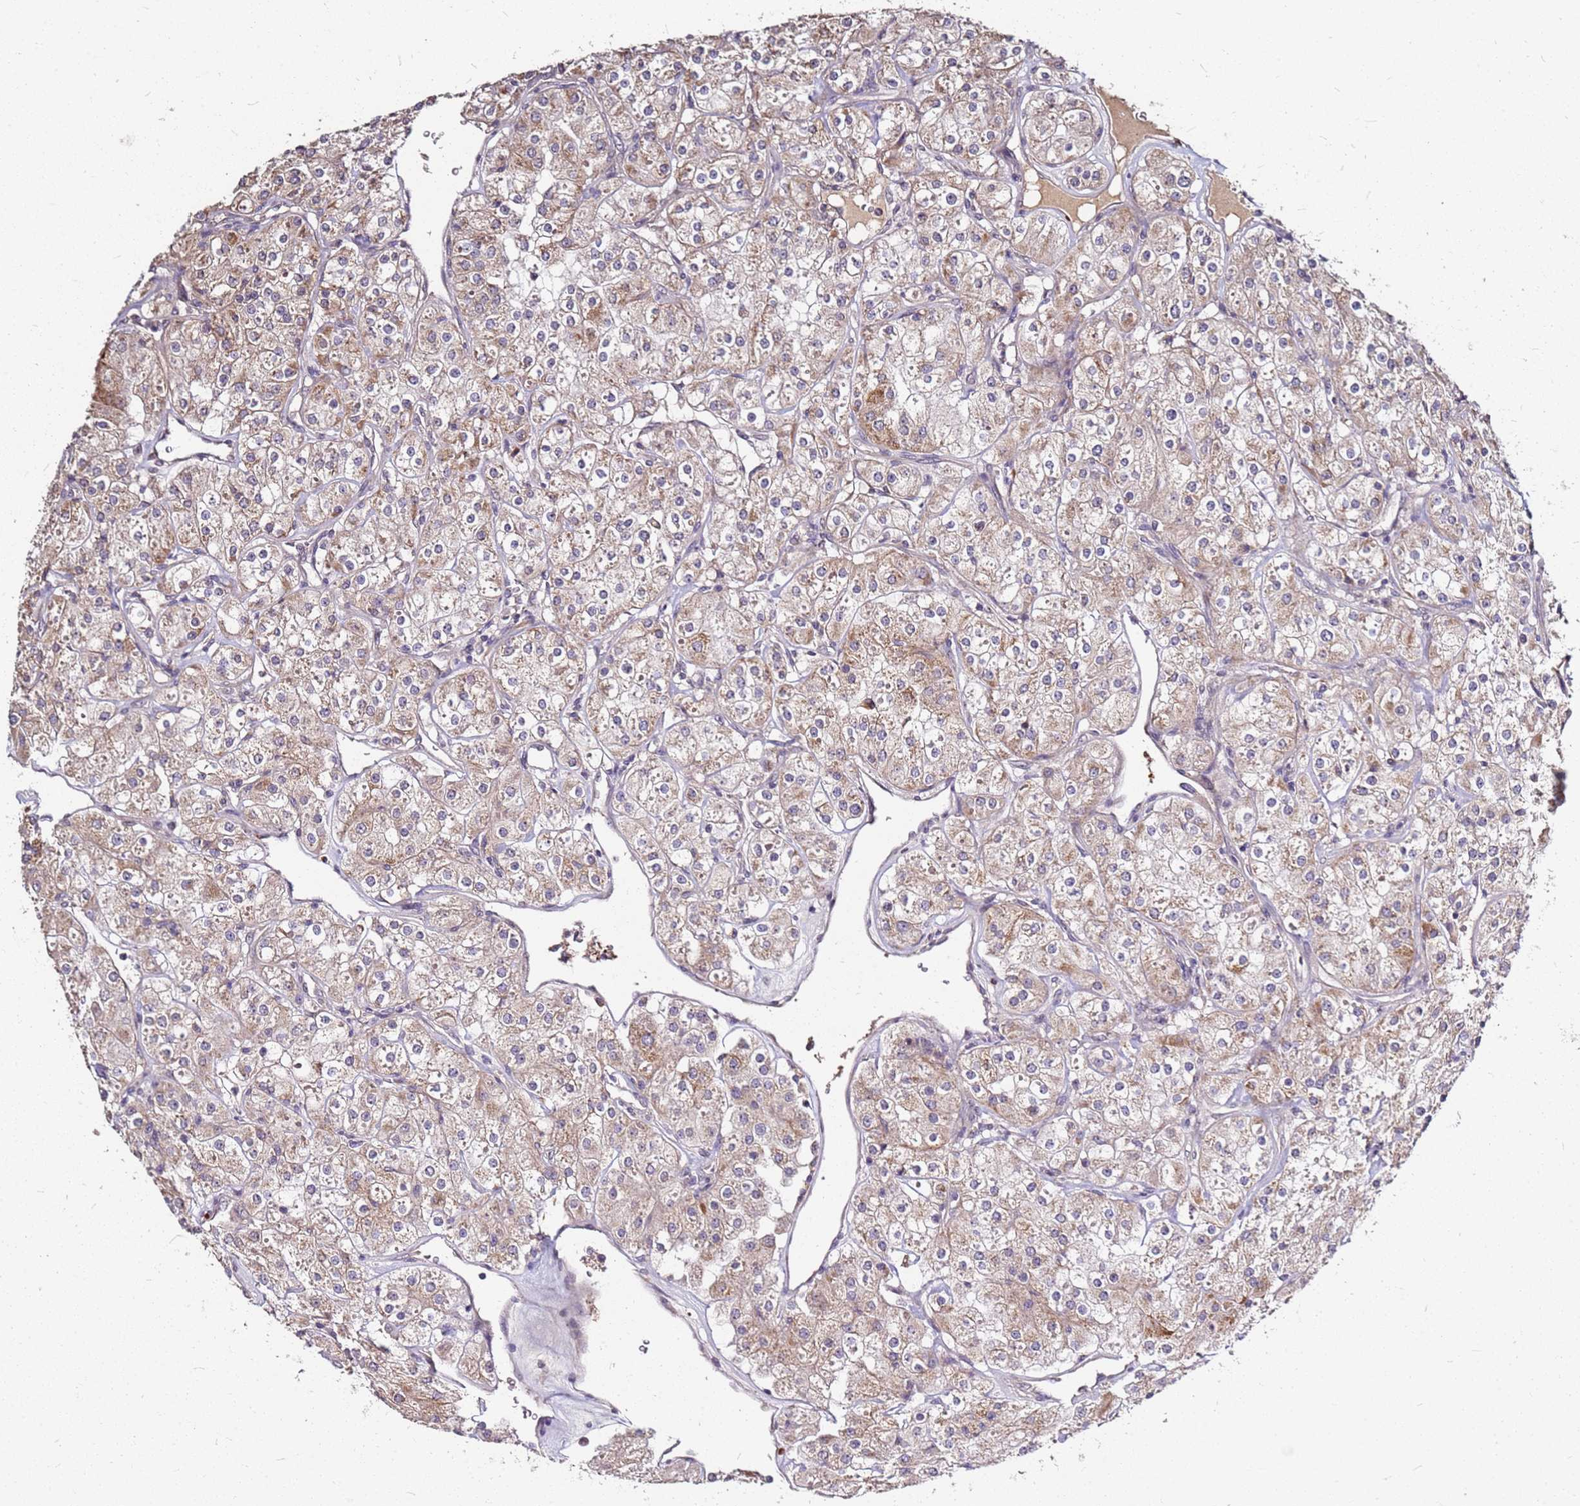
{"staining": {"intensity": "moderate", "quantity": "25%-75%", "location": "cytoplasmic/membranous"}, "tissue": "renal cancer", "cell_type": "Tumor cells", "image_type": "cancer", "snomed": [{"axis": "morphology", "description": "Adenocarcinoma, NOS"}, {"axis": "topography", "description": "Kidney"}], "caption": "There is medium levels of moderate cytoplasmic/membranous positivity in tumor cells of renal adenocarcinoma, as demonstrated by immunohistochemical staining (brown color).", "gene": "DCDC2C", "patient": {"sex": "male", "age": 77}}